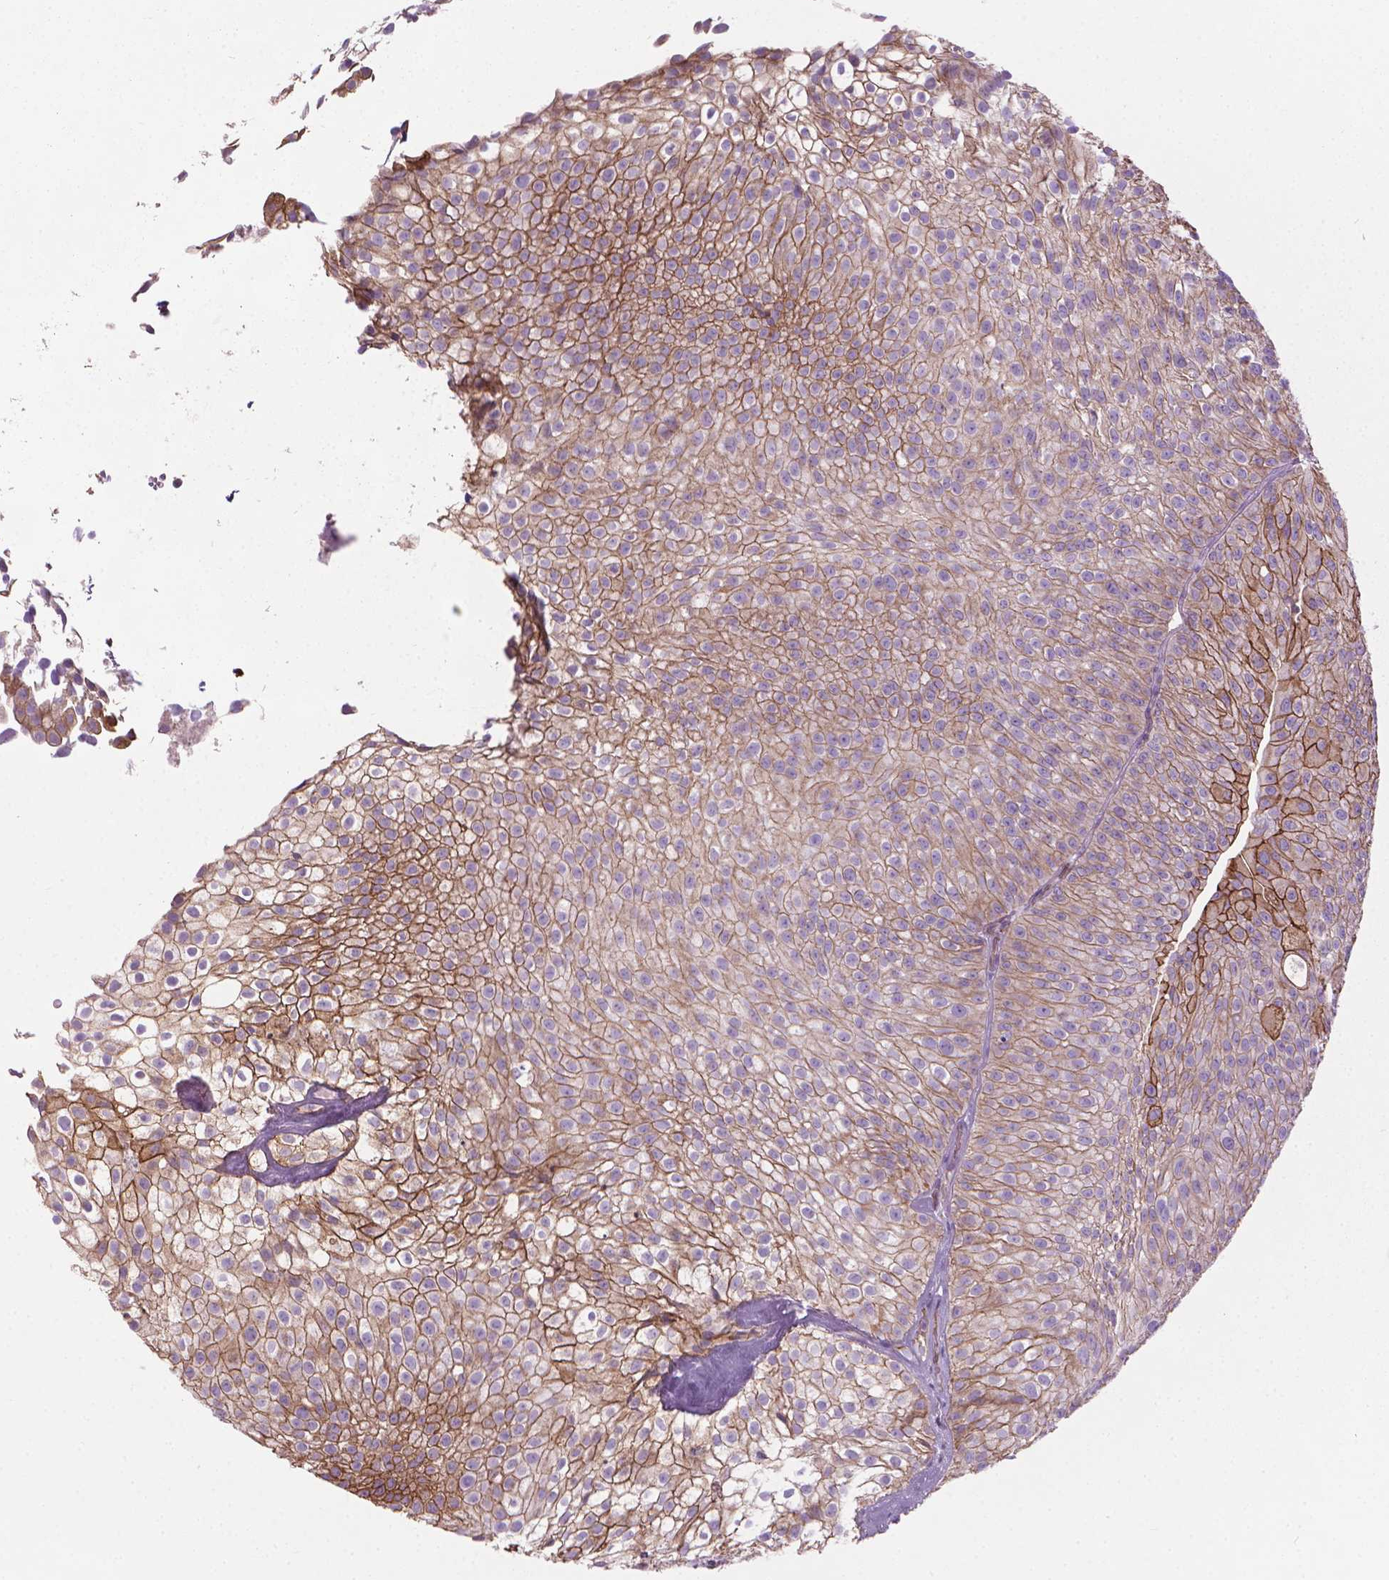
{"staining": {"intensity": "moderate", "quantity": ">75%", "location": "cytoplasmic/membranous"}, "tissue": "urothelial cancer", "cell_type": "Tumor cells", "image_type": "cancer", "snomed": [{"axis": "morphology", "description": "Urothelial carcinoma, Low grade"}, {"axis": "topography", "description": "Urinary bladder"}], "caption": "Immunohistochemistry (DAB (3,3'-diaminobenzidine)) staining of urothelial cancer displays moderate cytoplasmic/membranous protein staining in about >75% of tumor cells.", "gene": "TENT5A", "patient": {"sex": "male", "age": 70}}